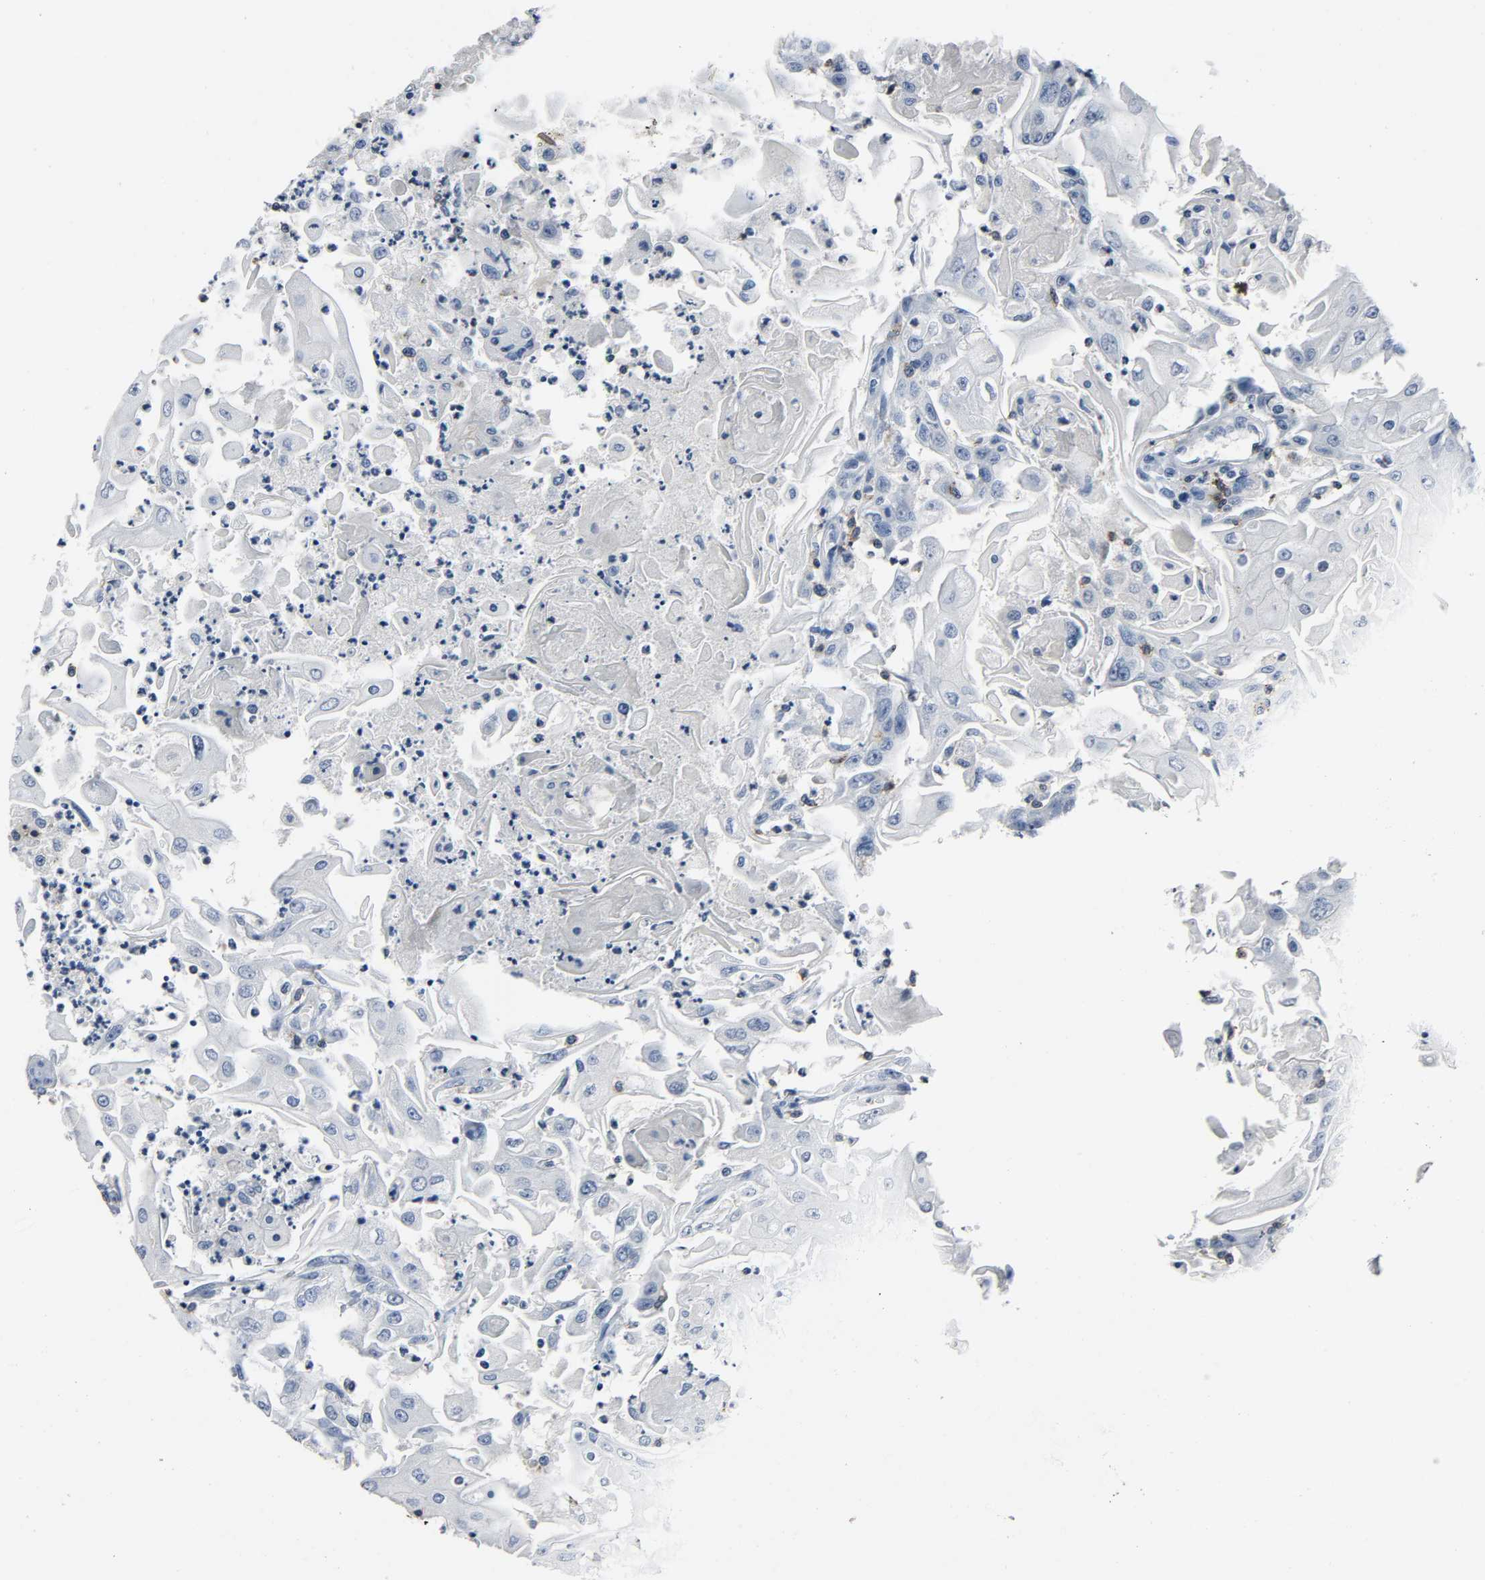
{"staining": {"intensity": "negative", "quantity": "none", "location": "none"}, "tissue": "head and neck cancer", "cell_type": "Tumor cells", "image_type": "cancer", "snomed": [{"axis": "morphology", "description": "Squamous cell carcinoma, NOS"}, {"axis": "topography", "description": "Oral tissue"}, {"axis": "topography", "description": "Head-Neck"}], "caption": "IHC histopathology image of head and neck squamous cell carcinoma stained for a protein (brown), which reveals no positivity in tumor cells.", "gene": "LCK", "patient": {"sex": "female", "age": 76}}